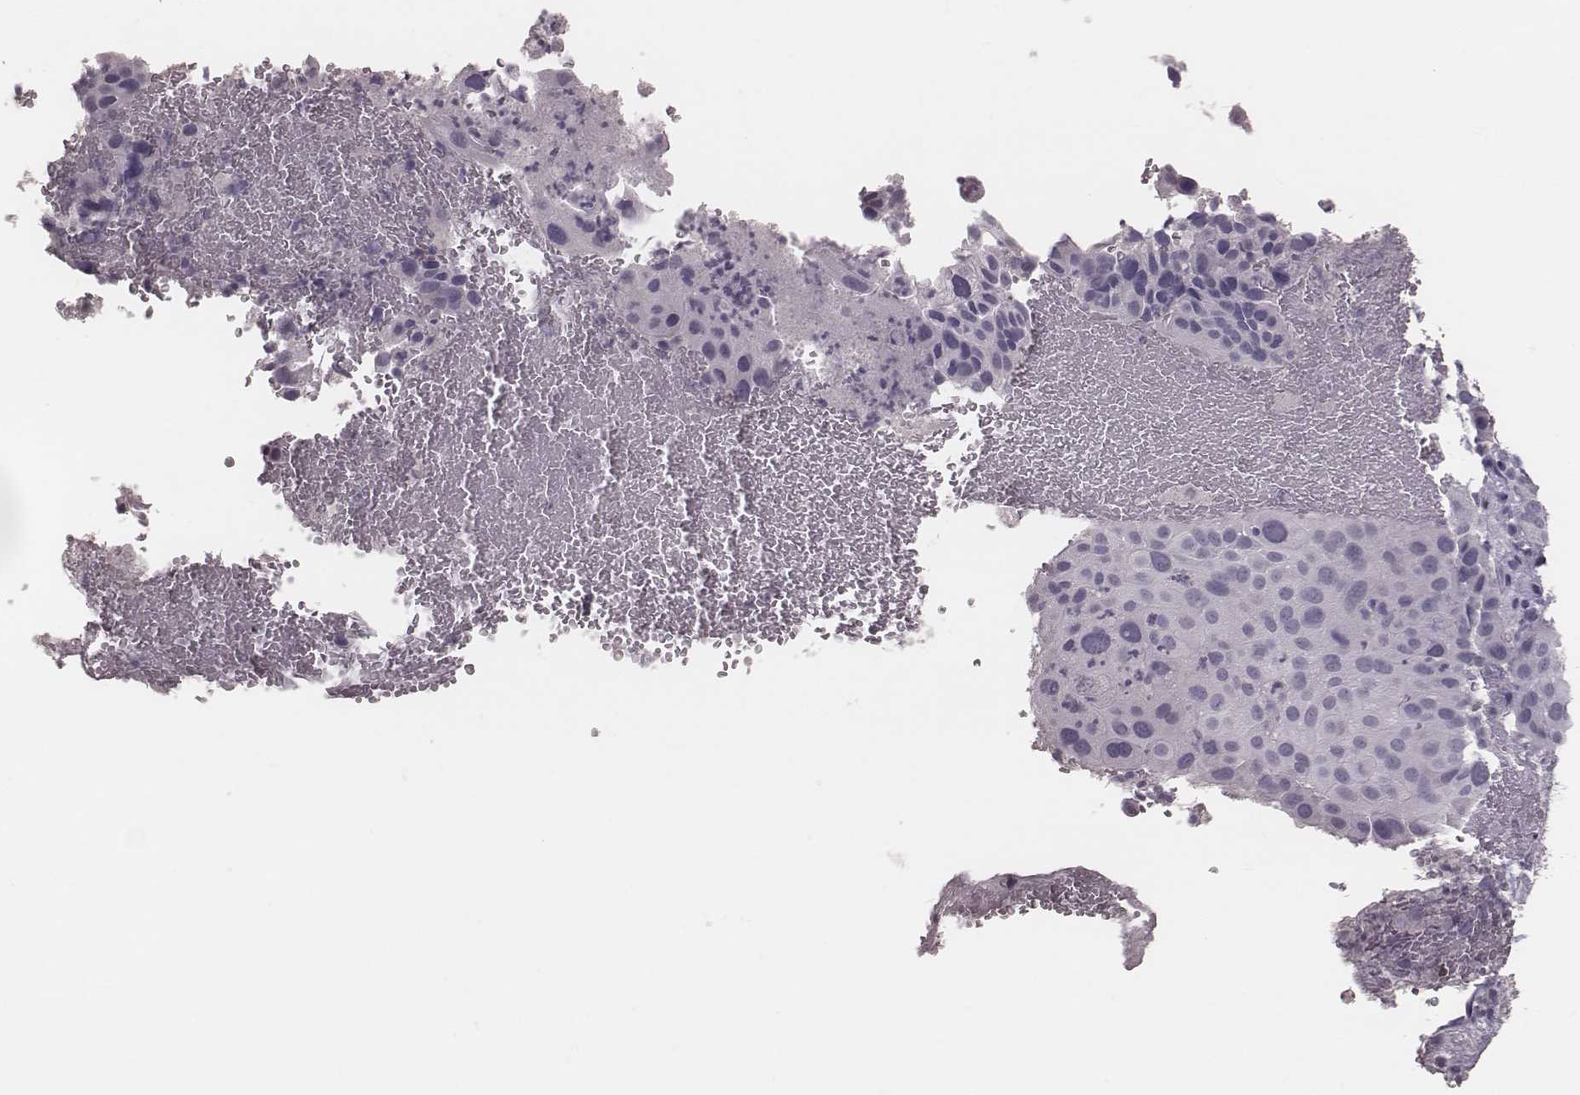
{"staining": {"intensity": "negative", "quantity": "none", "location": "none"}, "tissue": "cervical cancer", "cell_type": "Tumor cells", "image_type": "cancer", "snomed": [{"axis": "morphology", "description": "Squamous cell carcinoma, NOS"}, {"axis": "topography", "description": "Cervix"}], "caption": "High power microscopy histopathology image of an IHC image of squamous cell carcinoma (cervical), revealing no significant expression in tumor cells.", "gene": "PDCD1", "patient": {"sex": "female", "age": 38}}